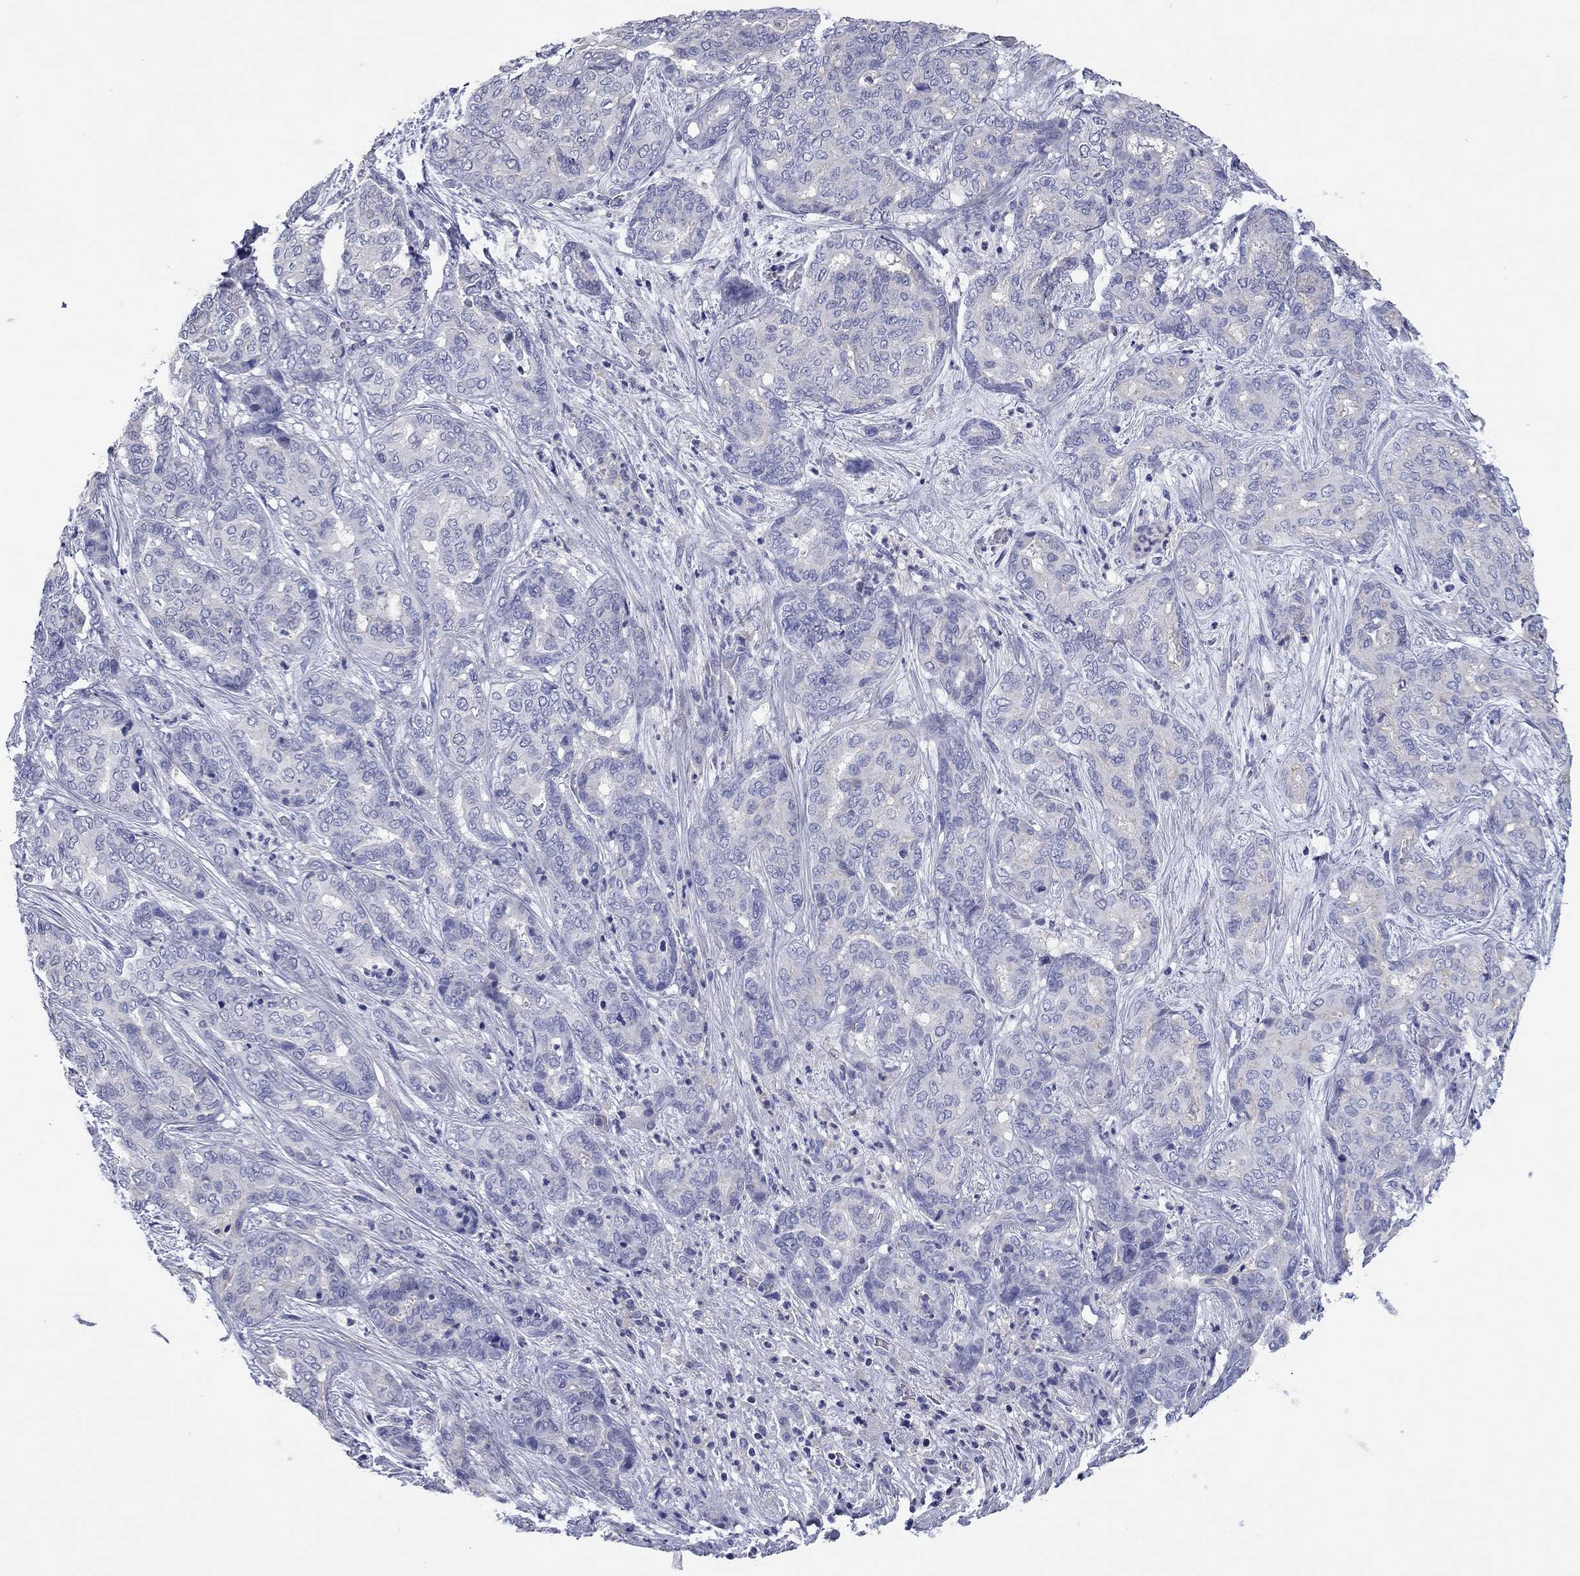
{"staining": {"intensity": "negative", "quantity": "none", "location": "none"}, "tissue": "liver cancer", "cell_type": "Tumor cells", "image_type": "cancer", "snomed": [{"axis": "morphology", "description": "Cholangiocarcinoma"}, {"axis": "topography", "description": "Liver"}], "caption": "The micrograph displays no staining of tumor cells in cholangiocarcinoma (liver).", "gene": "ACTL7B", "patient": {"sex": "female", "age": 64}}